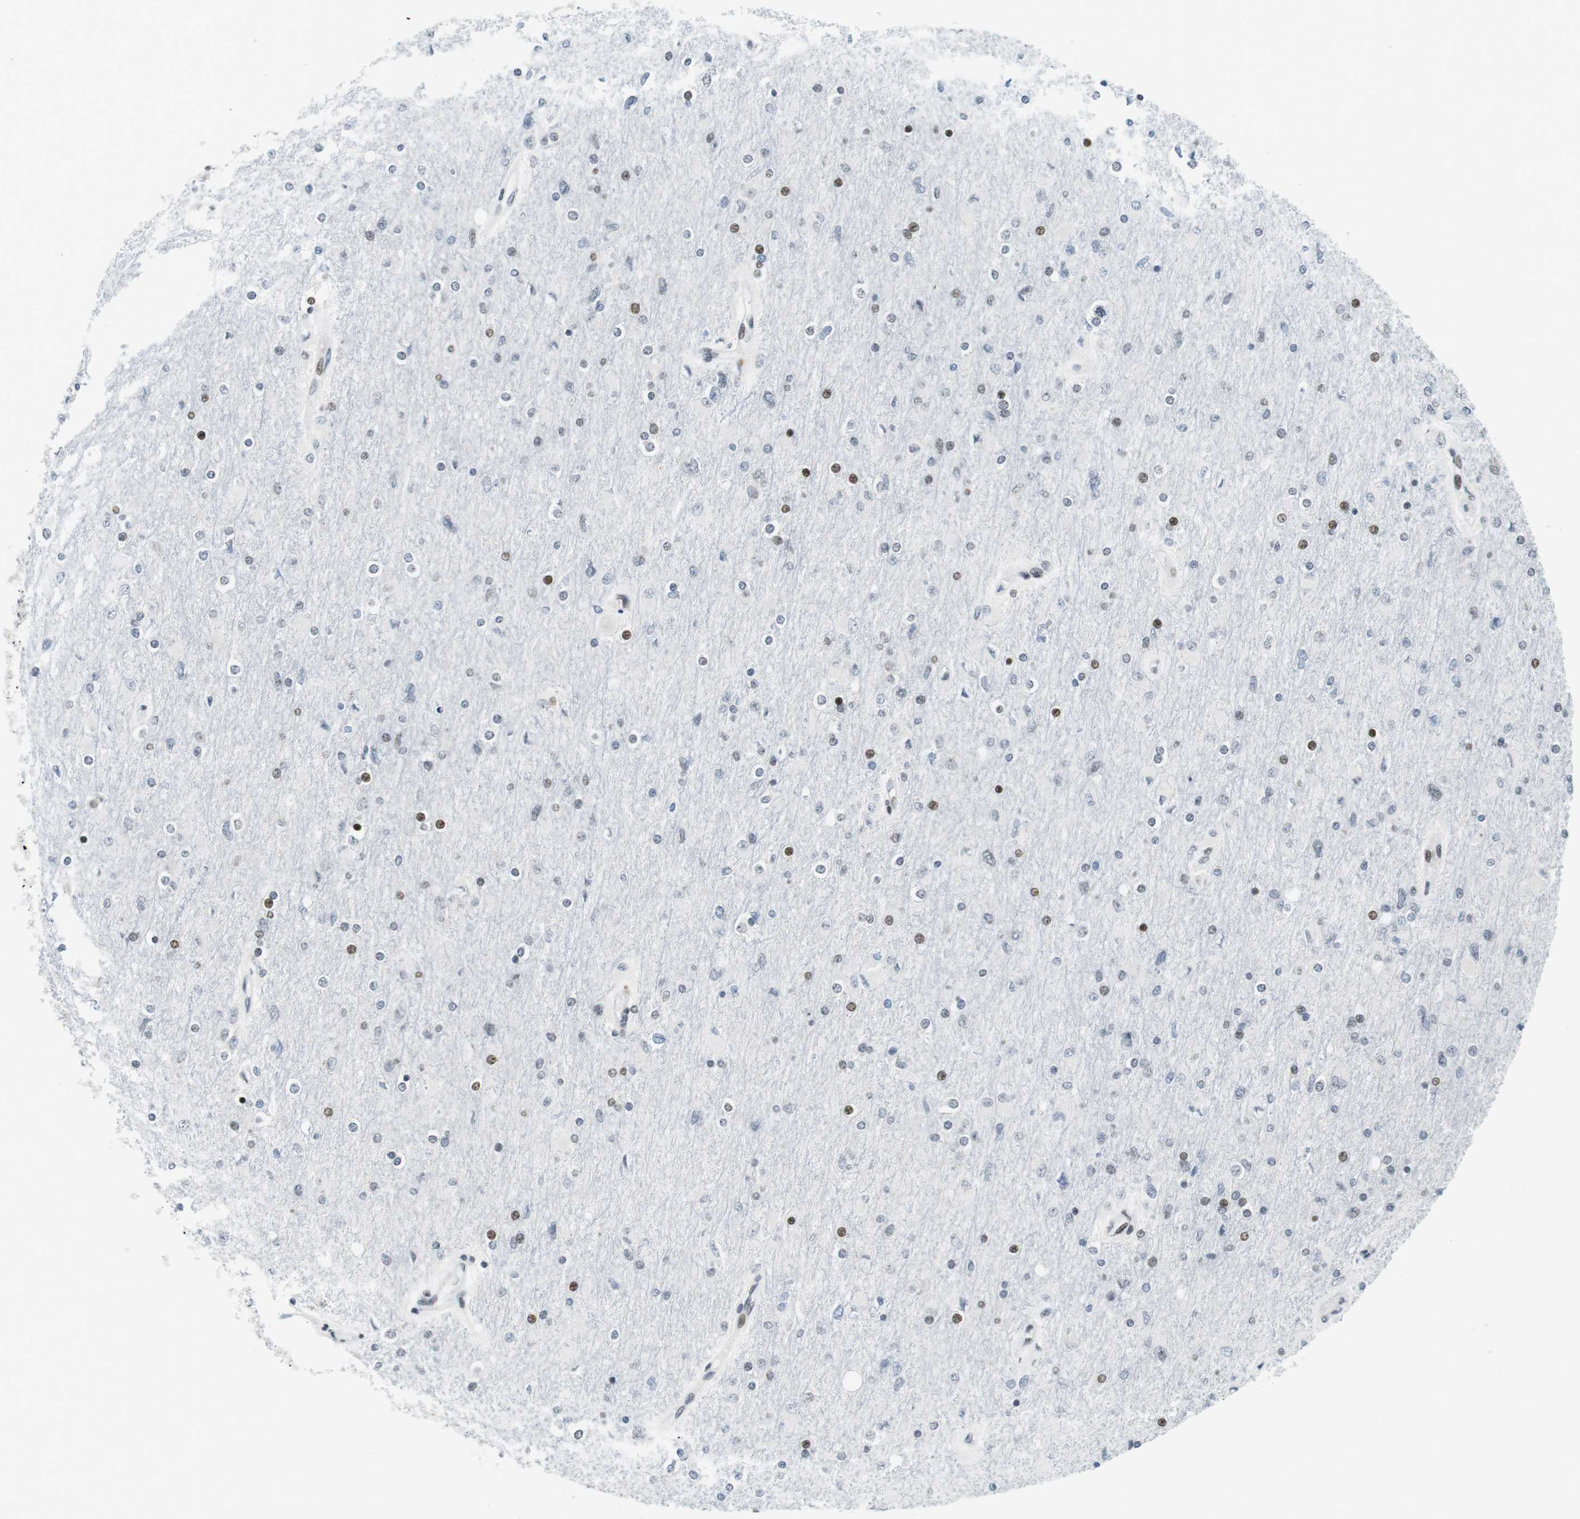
{"staining": {"intensity": "moderate", "quantity": "<25%", "location": "nuclear"}, "tissue": "glioma", "cell_type": "Tumor cells", "image_type": "cancer", "snomed": [{"axis": "morphology", "description": "Glioma, malignant, High grade"}, {"axis": "topography", "description": "Cerebral cortex"}], "caption": "Malignant high-grade glioma was stained to show a protein in brown. There is low levels of moderate nuclear expression in approximately <25% of tumor cells. The staining was performed using DAB, with brown indicating positive protein expression. Nuclei are stained blue with hematoxylin.", "gene": "CDC27", "patient": {"sex": "female", "age": 36}}